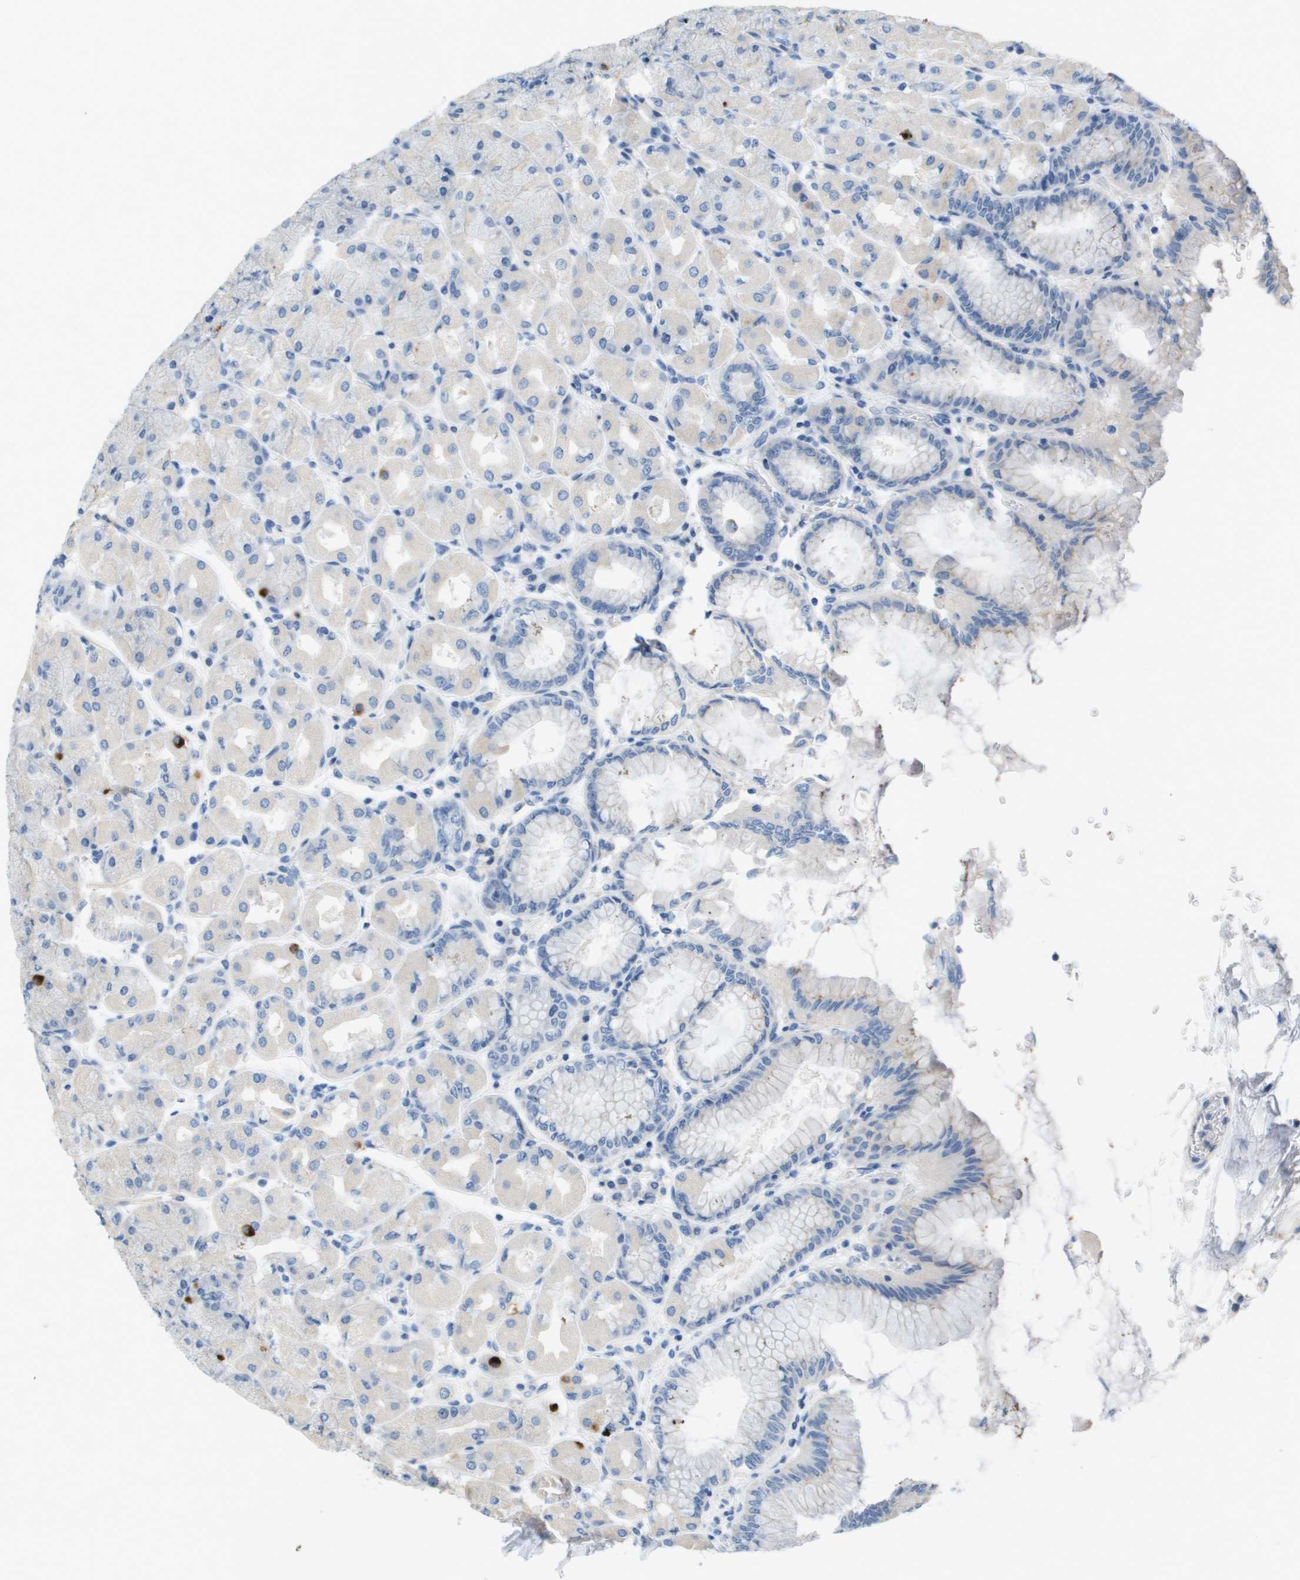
{"staining": {"intensity": "negative", "quantity": "none", "location": "none"}, "tissue": "stomach", "cell_type": "Glandular cells", "image_type": "normal", "snomed": [{"axis": "morphology", "description": "Normal tissue, NOS"}, {"axis": "topography", "description": "Stomach, upper"}], "caption": "Stomach stained for a protein using immunohistochemistry reveals no positivity glandular cells.", "gene": "B3GNT5", "patient": {"sex": "female", "age": 56}}